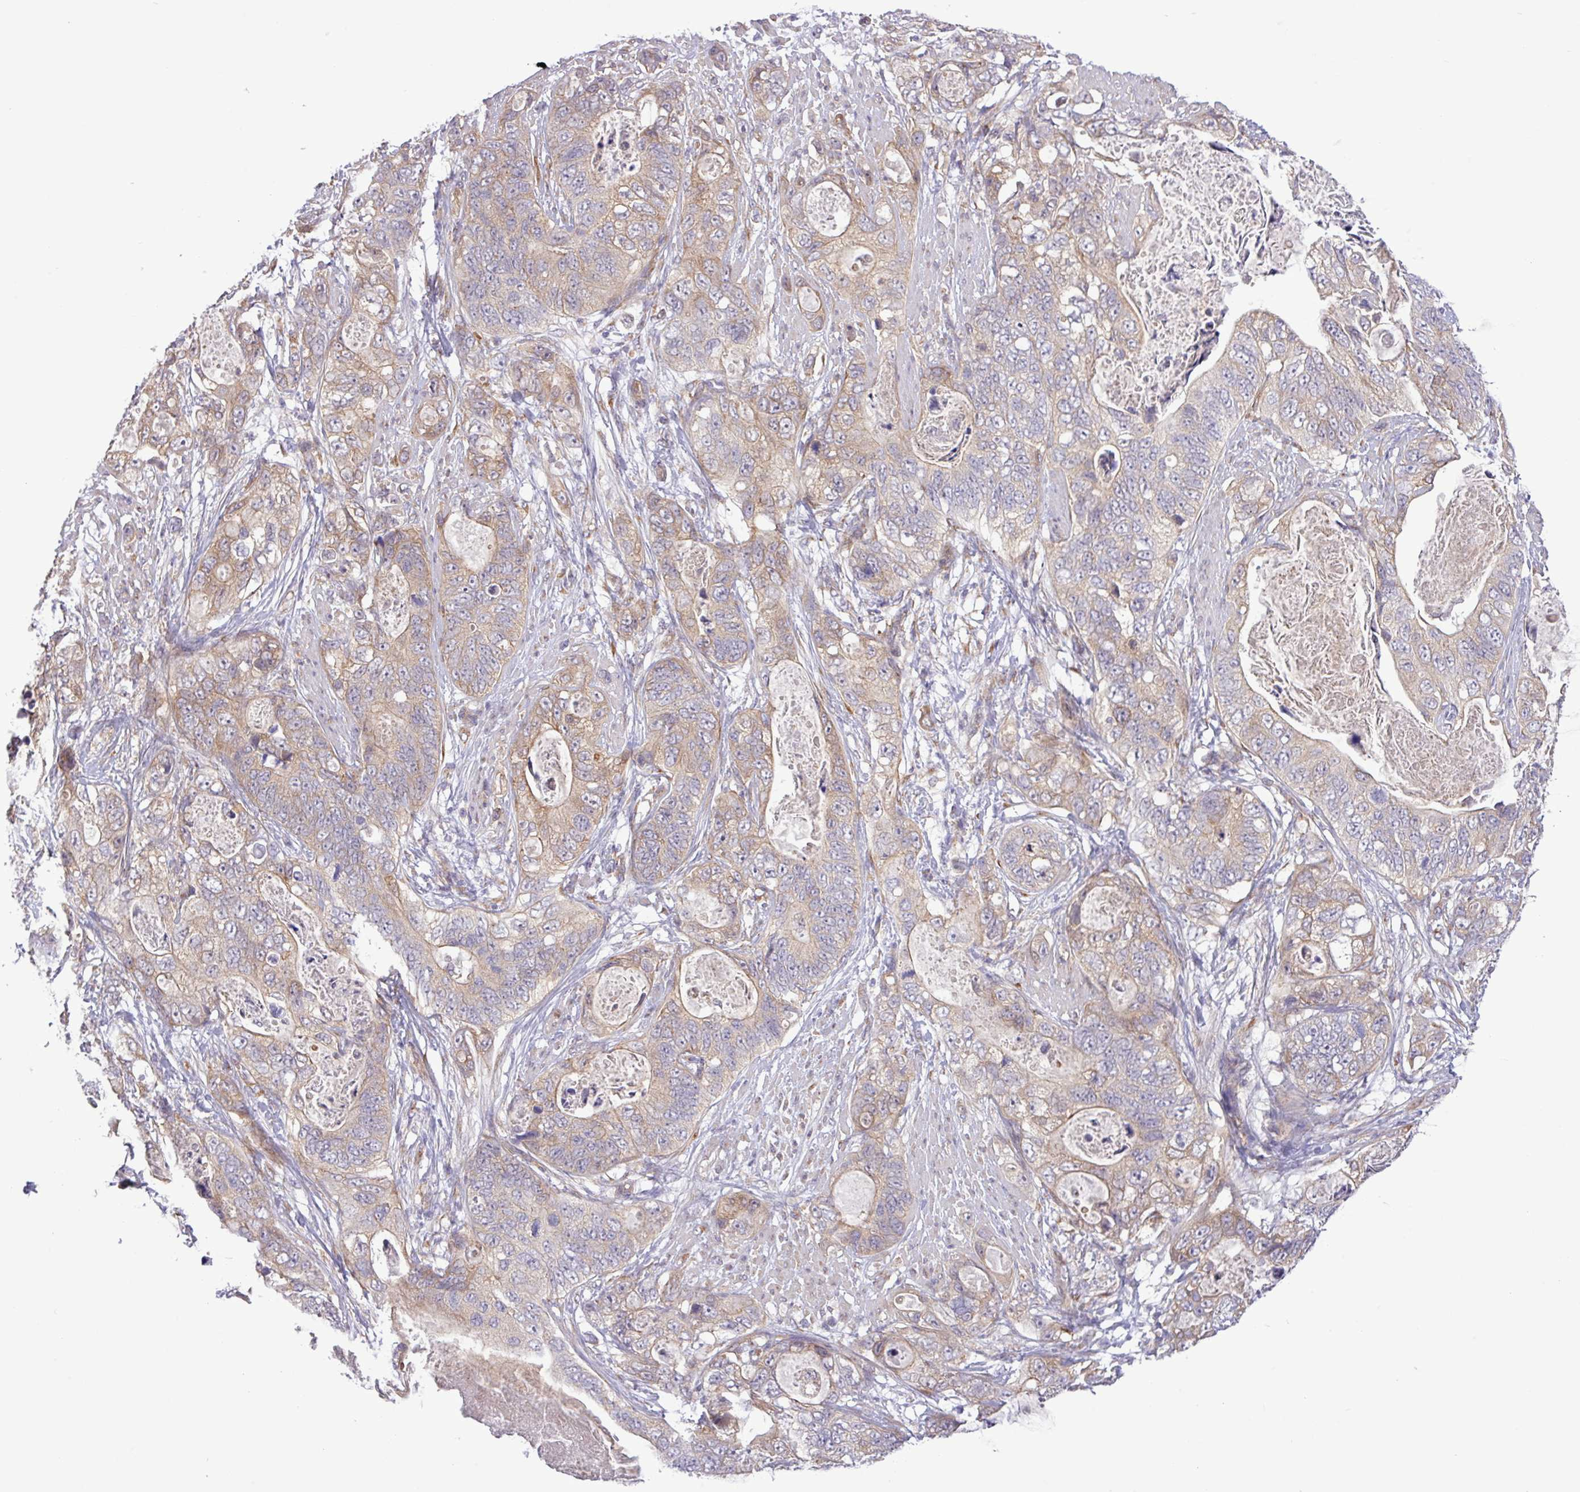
{"staining": {"intensity": "weak", "quantity": "<25%", "location": "cytoplasmic/membranous"}, "tissue": "stomach cancer", "cell_type": "Tumor cells", "image_type": "cancer", "snomed": [{"axis": "morphology", "description": "Adenocarcinoma, NOS"}, {"axis": "topography", "description": "Stomach"}], "caption": "Tumor cells show no significant positivity in stomach adenocarcinoma.", "gene": "FAM222B", "patient": {"sex": "female", "age": 89}}